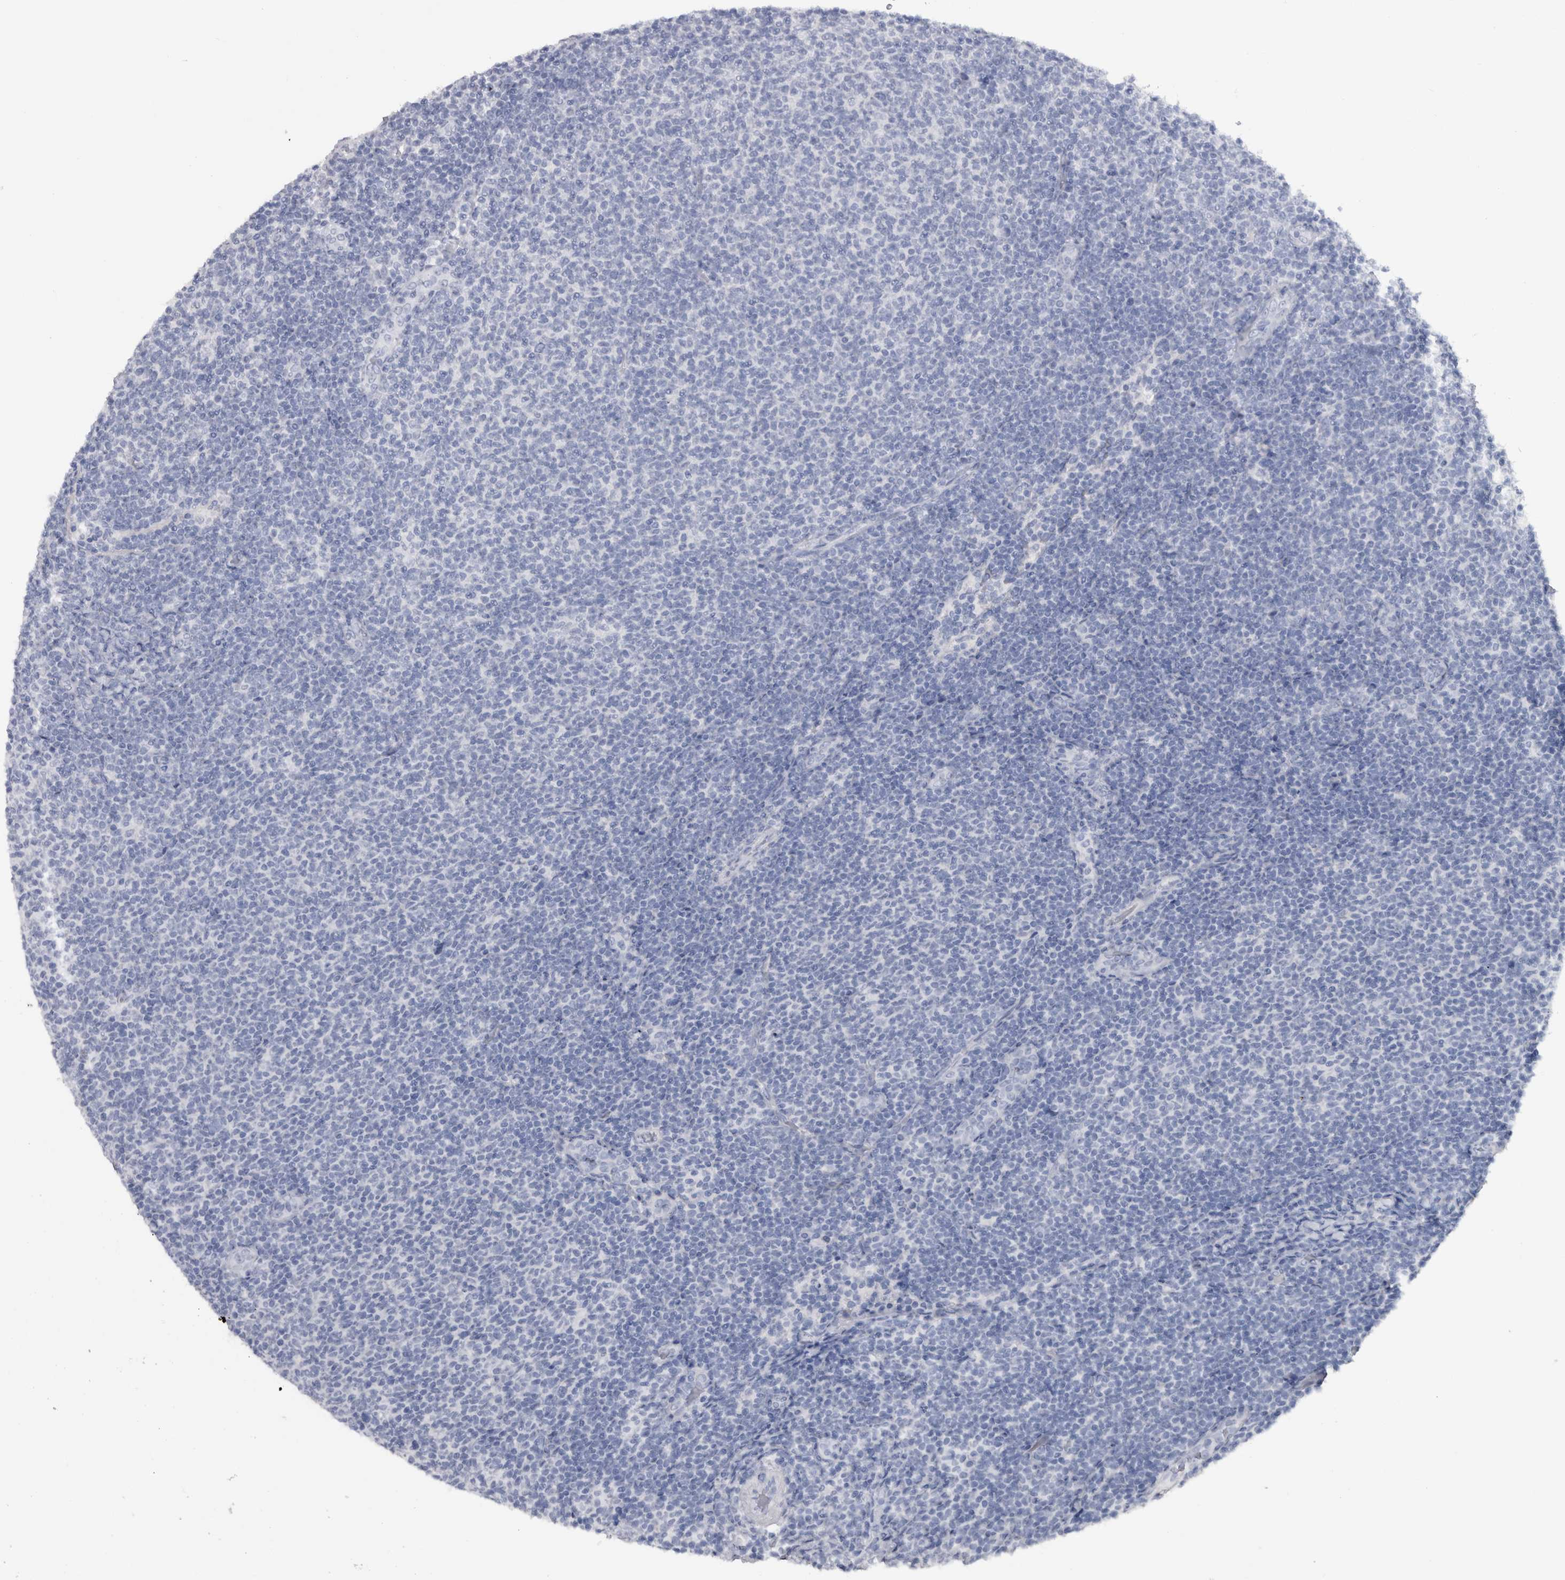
{"staining": {"intensity": "negative", "quantity": "none", "location": "none"}, "tissue": "lymphoma", "cell_type": "Tumor cells", "image_type": "cancer", "snomed": [{"axis": "morphology", "description": "Malignant lymphoma, non-Hodgkin's type, Low grade"}, {"axis": "topography", "description": "Lymph node"}], "caption": "IHC of low-grade malignant lymphoma, non-Hodgkin's type reveals no staining in tumor cells.", "gene": "PTH", "patient": {"sex": "male", "age": 66}}